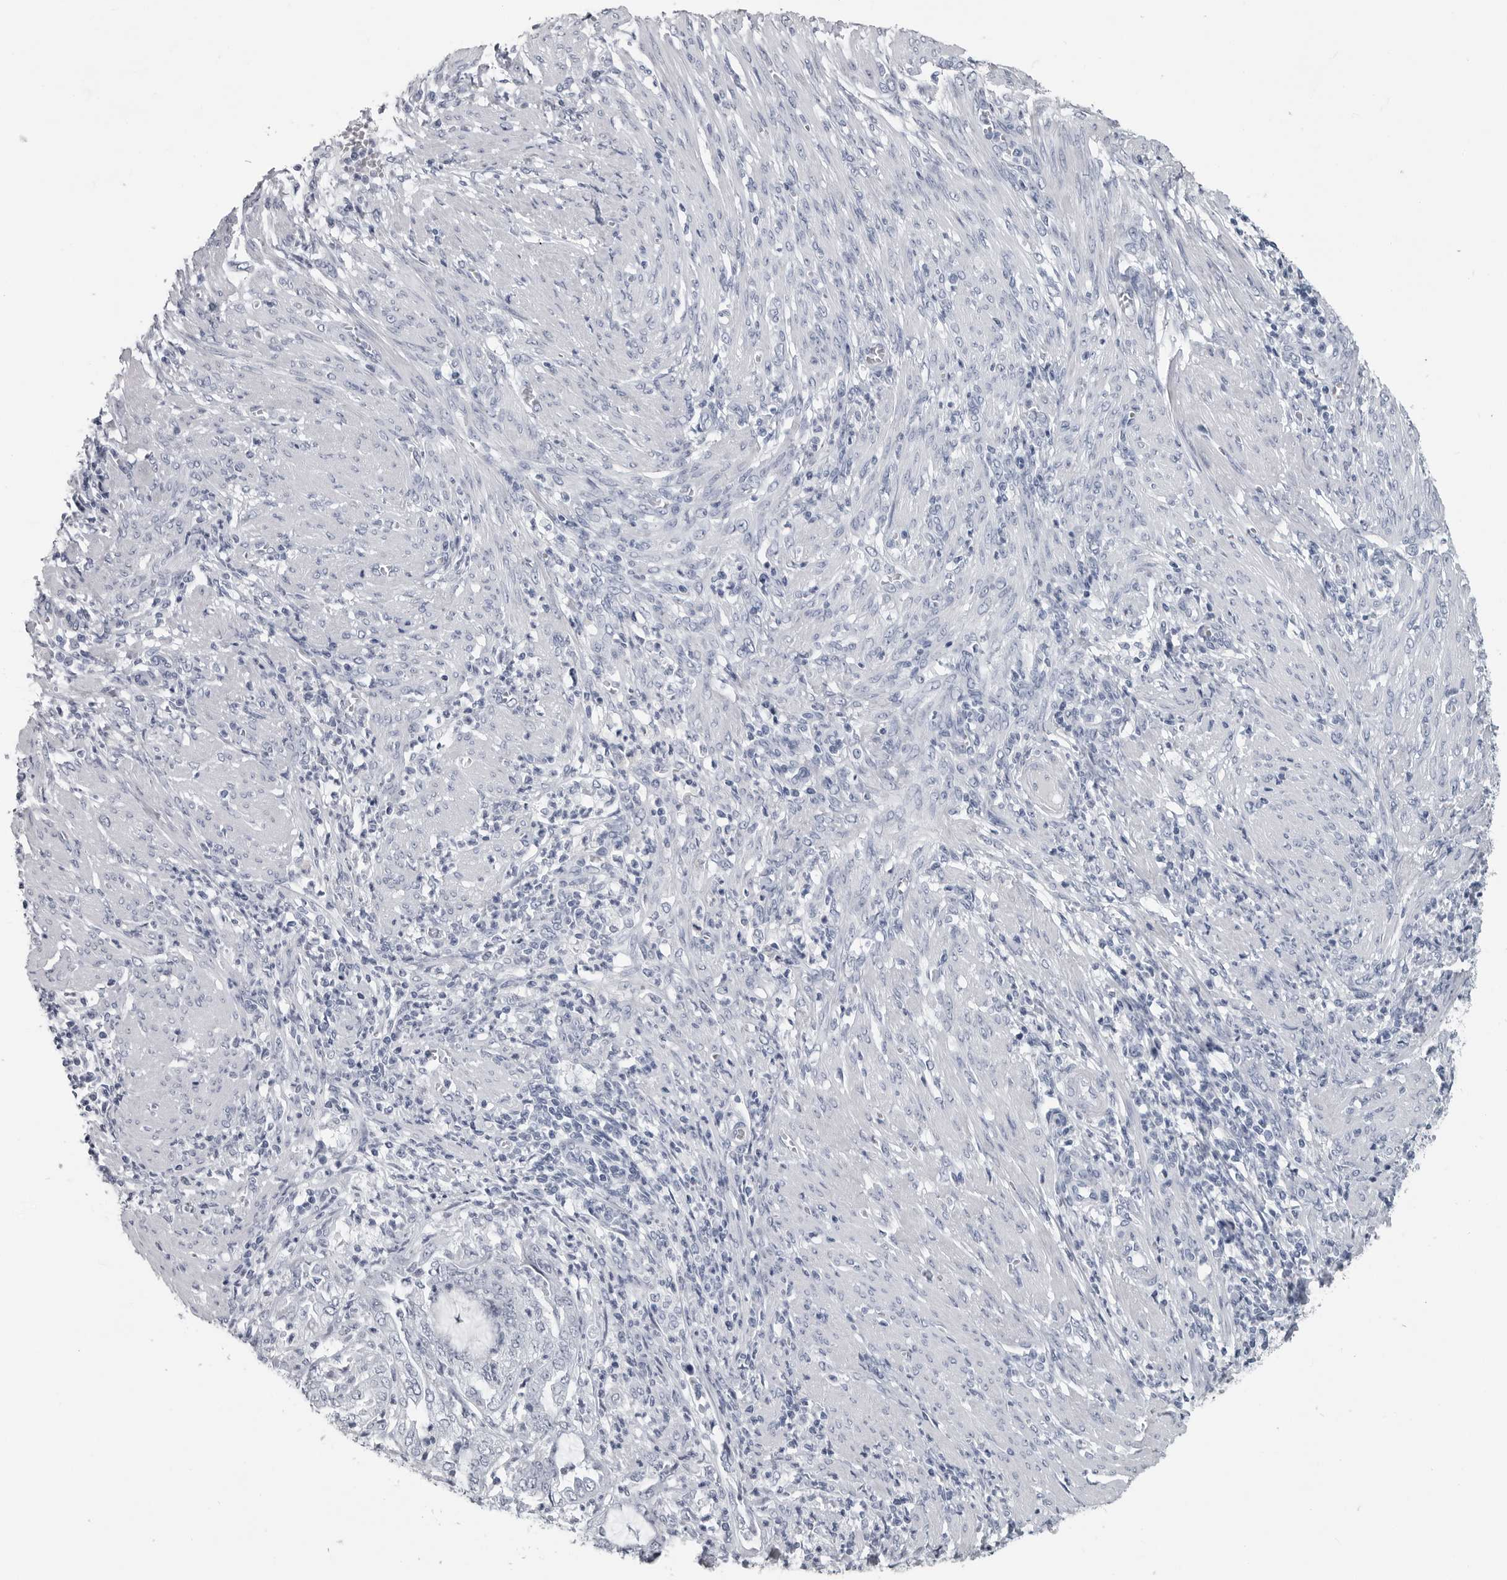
{"staining": {"intensity": "negative", "quantity": "none", "location": "none"}, "tissue": "endometrial cancer", "cell_type": "Tumor cells", "image_type": "cancer", "snomed": [{"axis": "morphology", "description": "Adenocarcinoma, NOS"}, {"axis": "topography", "description": "Endometrium"}], "caption": "This image is of endometrial adenocarcinoma stained with IHC to label a protein in brown with the nuclei are counter-stained blue. There is no expression in tumor cells.", "gene": "AMPD1", "patient": {"sex": "female", "age": 51}}